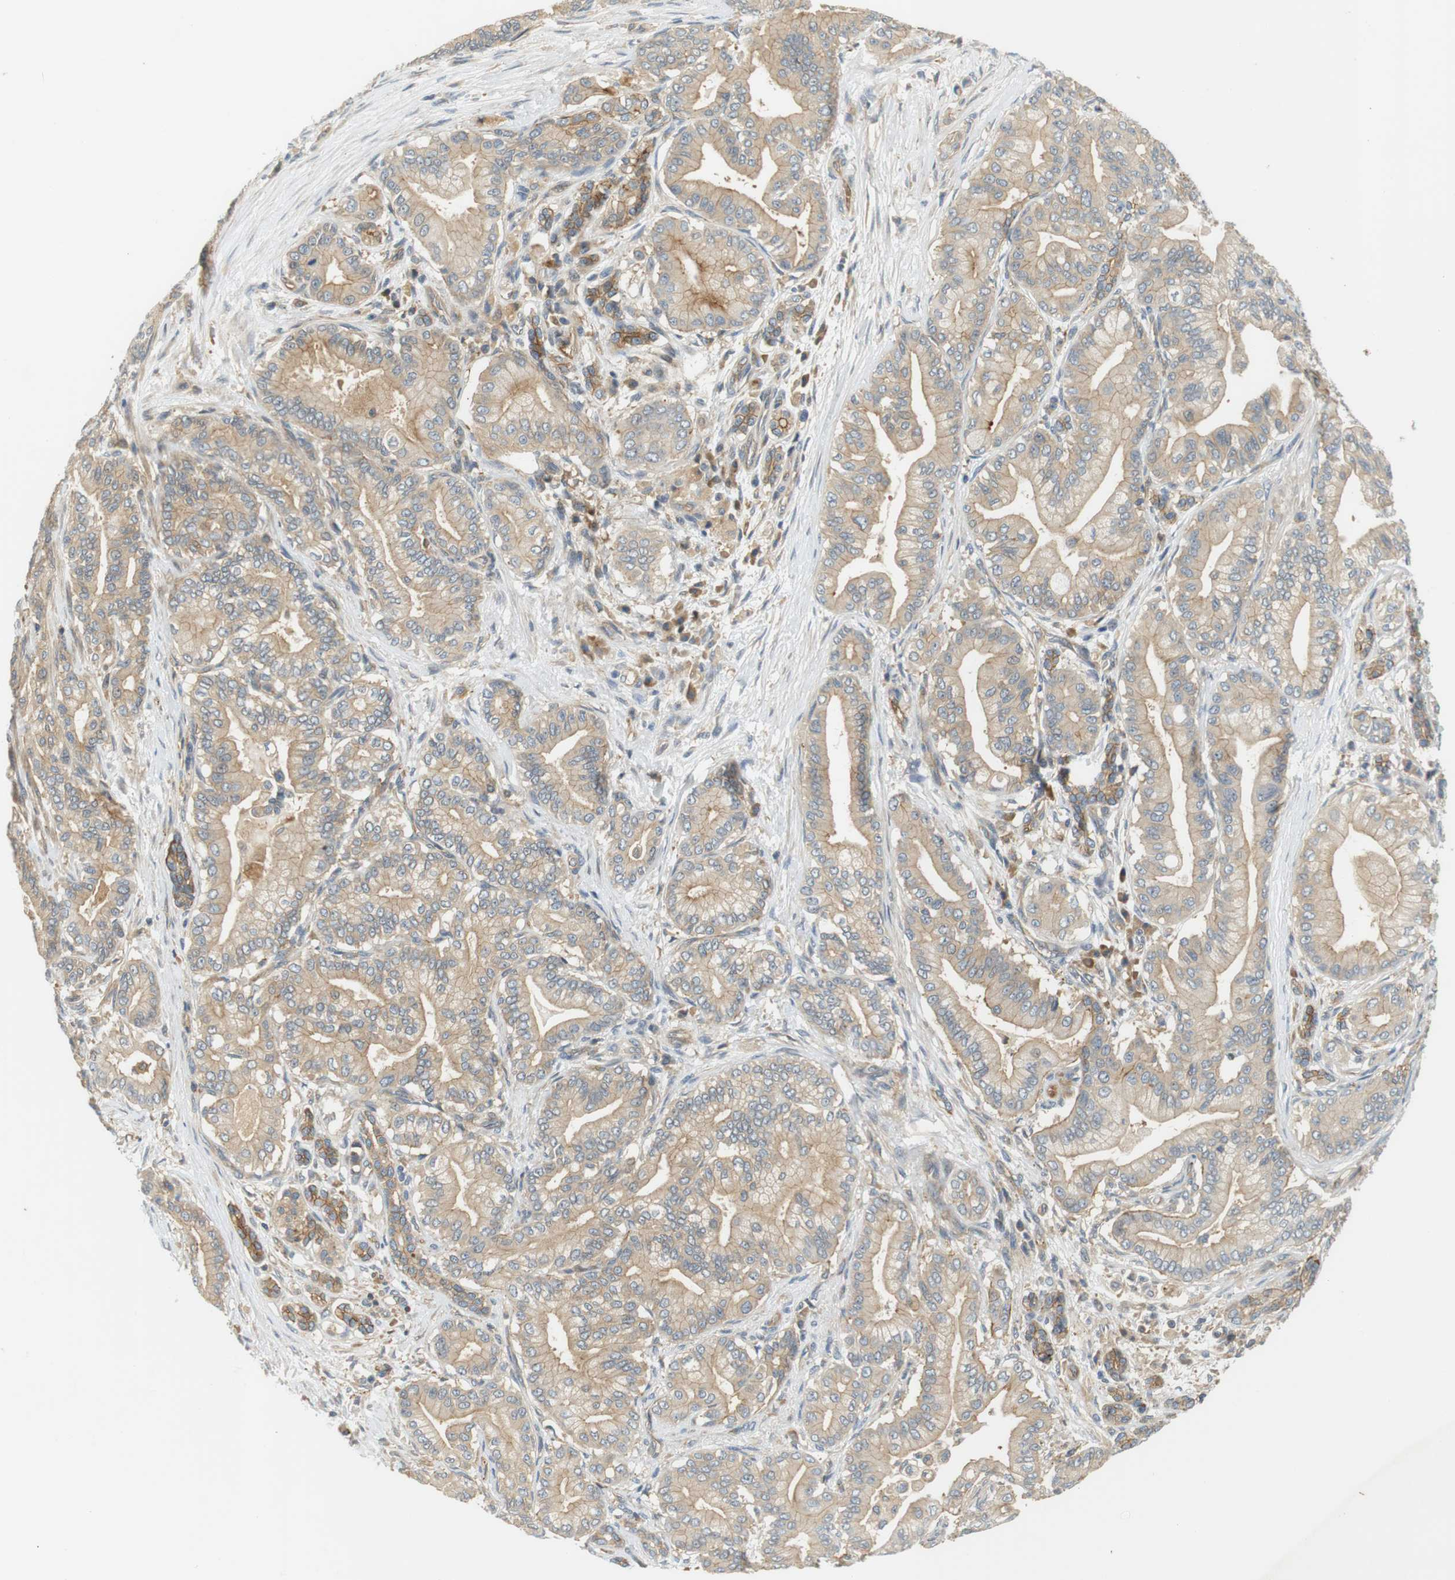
{"staining": {"intensity": "weak", "quantity": ">75%", "location": "cytoplasmic/membranous"}, "tissue": "pancreatic cancer", "cell_type": "Tumor cells", "image_type": "cancer", "snomed": [{"axis": "morphology", "description": "Normal tissue, NOS"}, {"axis": "morphology", "description": "Adenocarcinoma, NOS"}, {"axis": "topography", "description": "Pancreas"}], "caption": "Approximately >75% of tumor cells in human adenocarcinoma (pancreatic) show weak cytoplasmic/membranous protein expression as visualized by brown immunohistochemical staining.", "gene": "SH3GLB1", "patient": {"sex": "male", "age": 63}}